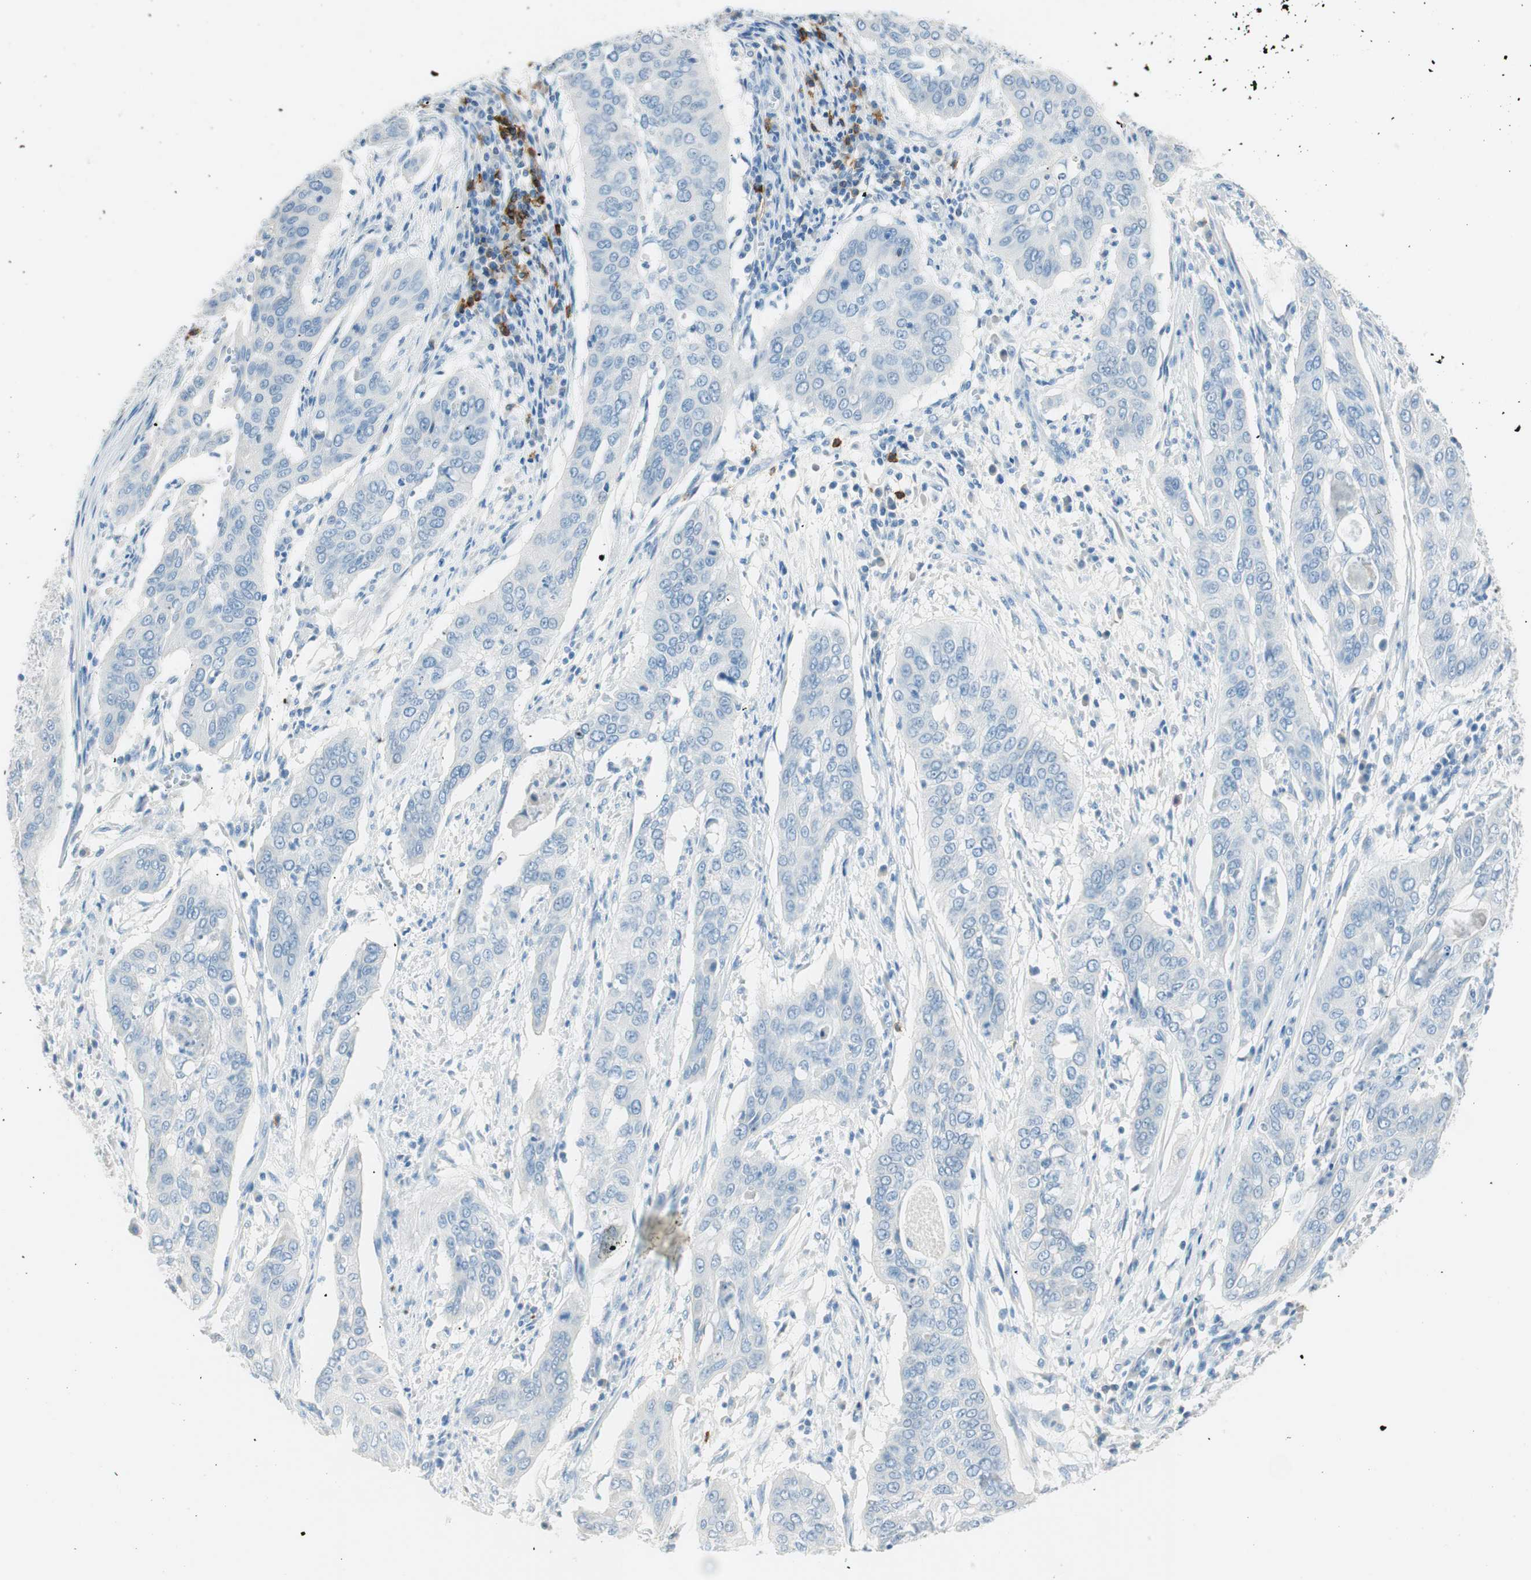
{"staining": {"intensity": "negative", "quantity": "none", "location": "none"}, "tissue": "cervical cancer", "cell_type": "Tumor cells", "image_type": "cancer", "snomed": [{"axis": "morphology", "description": "Squamous cell carcinoma, NOS"}, {"axis": "topography", "description": "Cervix"}], "caption": "Tumor cells are negative for brown protein staining in cervical cancer (squamous cell carcinoma). (DAB IHC with hematoxylin counter stain).", "gene": "TNFRSF13C", "patient": {"sex": "female", "age": 39}}